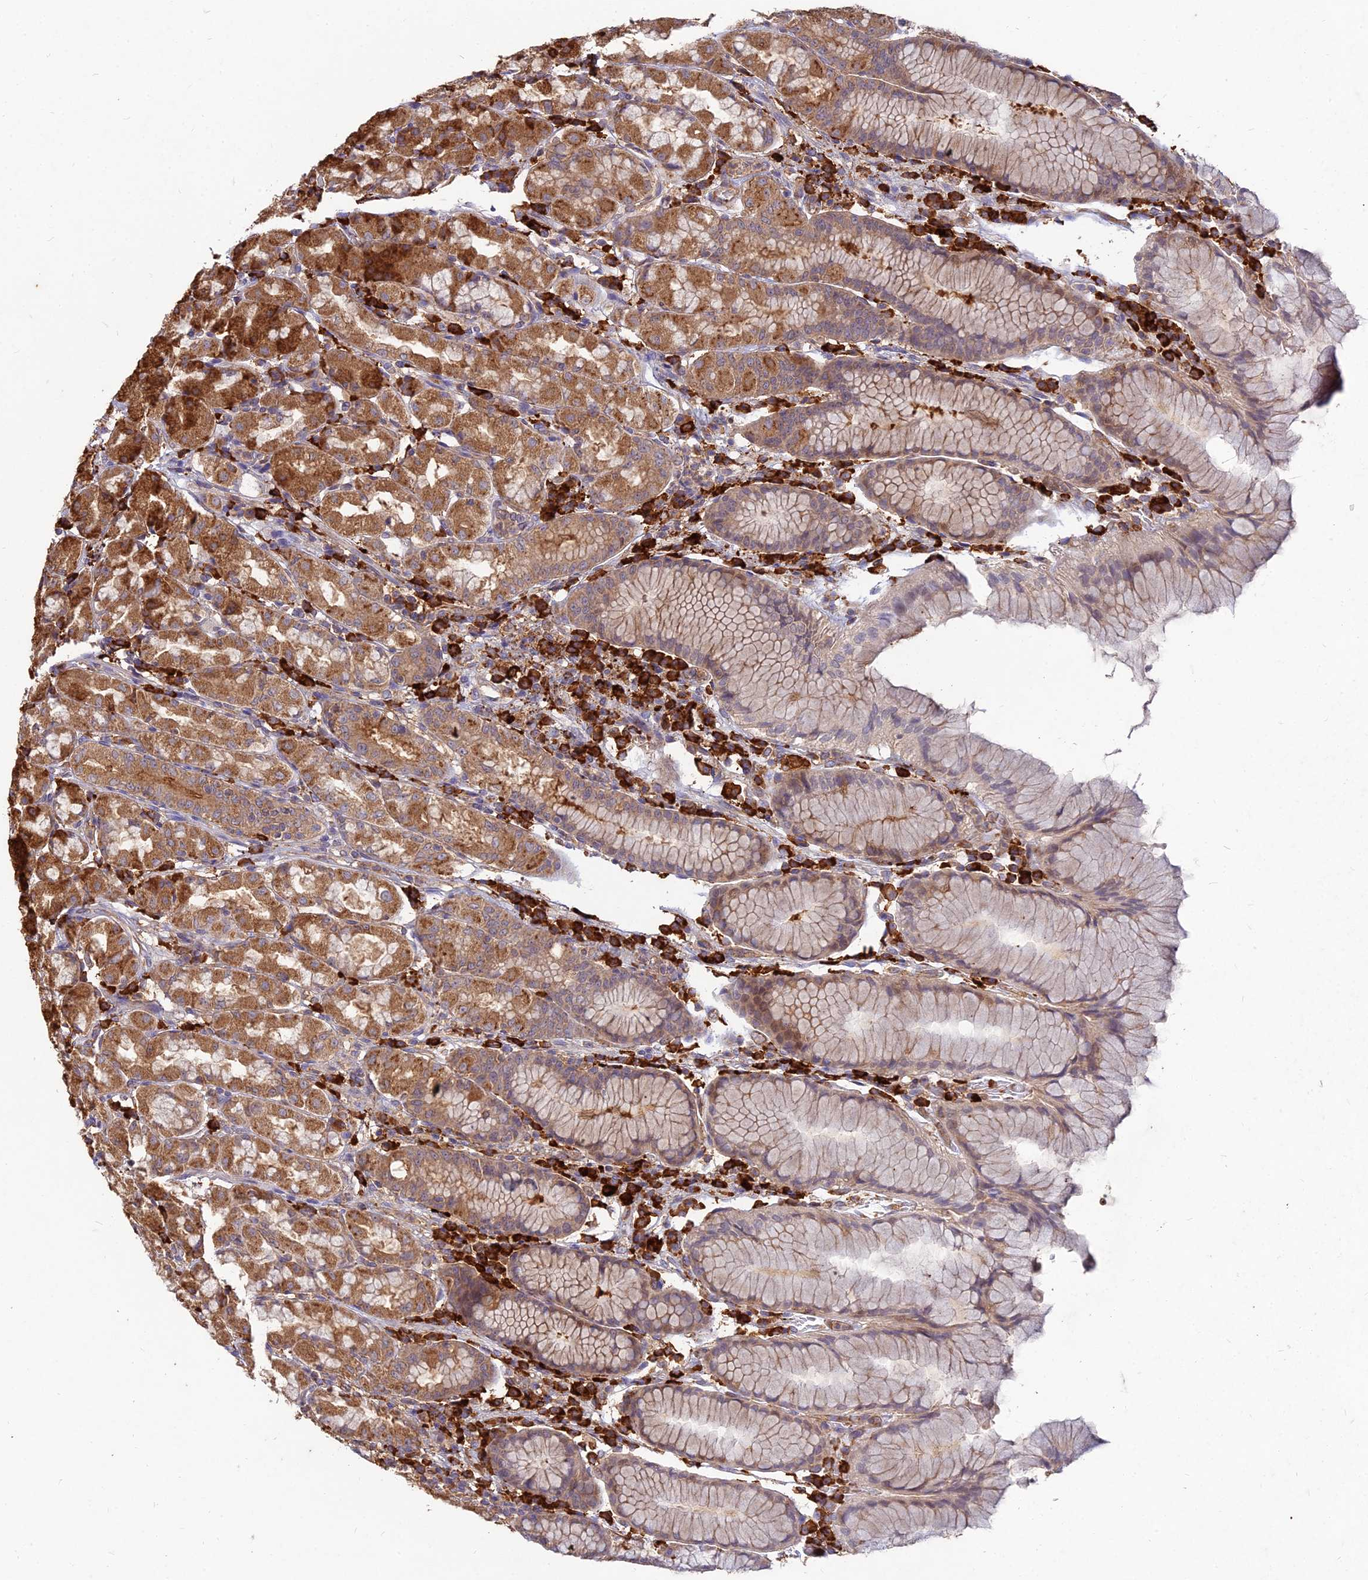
{"staining": {"intensity": "strong", "quantity": "25%-75%", "location": "cytoplasmic/membranous"}, "tissue": "stomach", "cell_type": "Glandular cells", "image_type": "normal", "snomed": [{"axis": "morphology", "description": "Normal tissue, NOS"}, {"axis": "topography", "description": "Stomach, lower"}], "caption": "Immunohistochemistry (IHC) staining of unremarkable stomach, which exhibits high levels of strong cytoplasmic/membranous staining in approximately 25%-75% of glandular cells indicating strong cytoplasmic/membranous protein staining. The staining was performed using DAB (brown) for protein detection and nuclei were counterstained in hematoxylin (blue).", "gene": "NXNL2", "patient": {"sex": "female", "age": 56}}